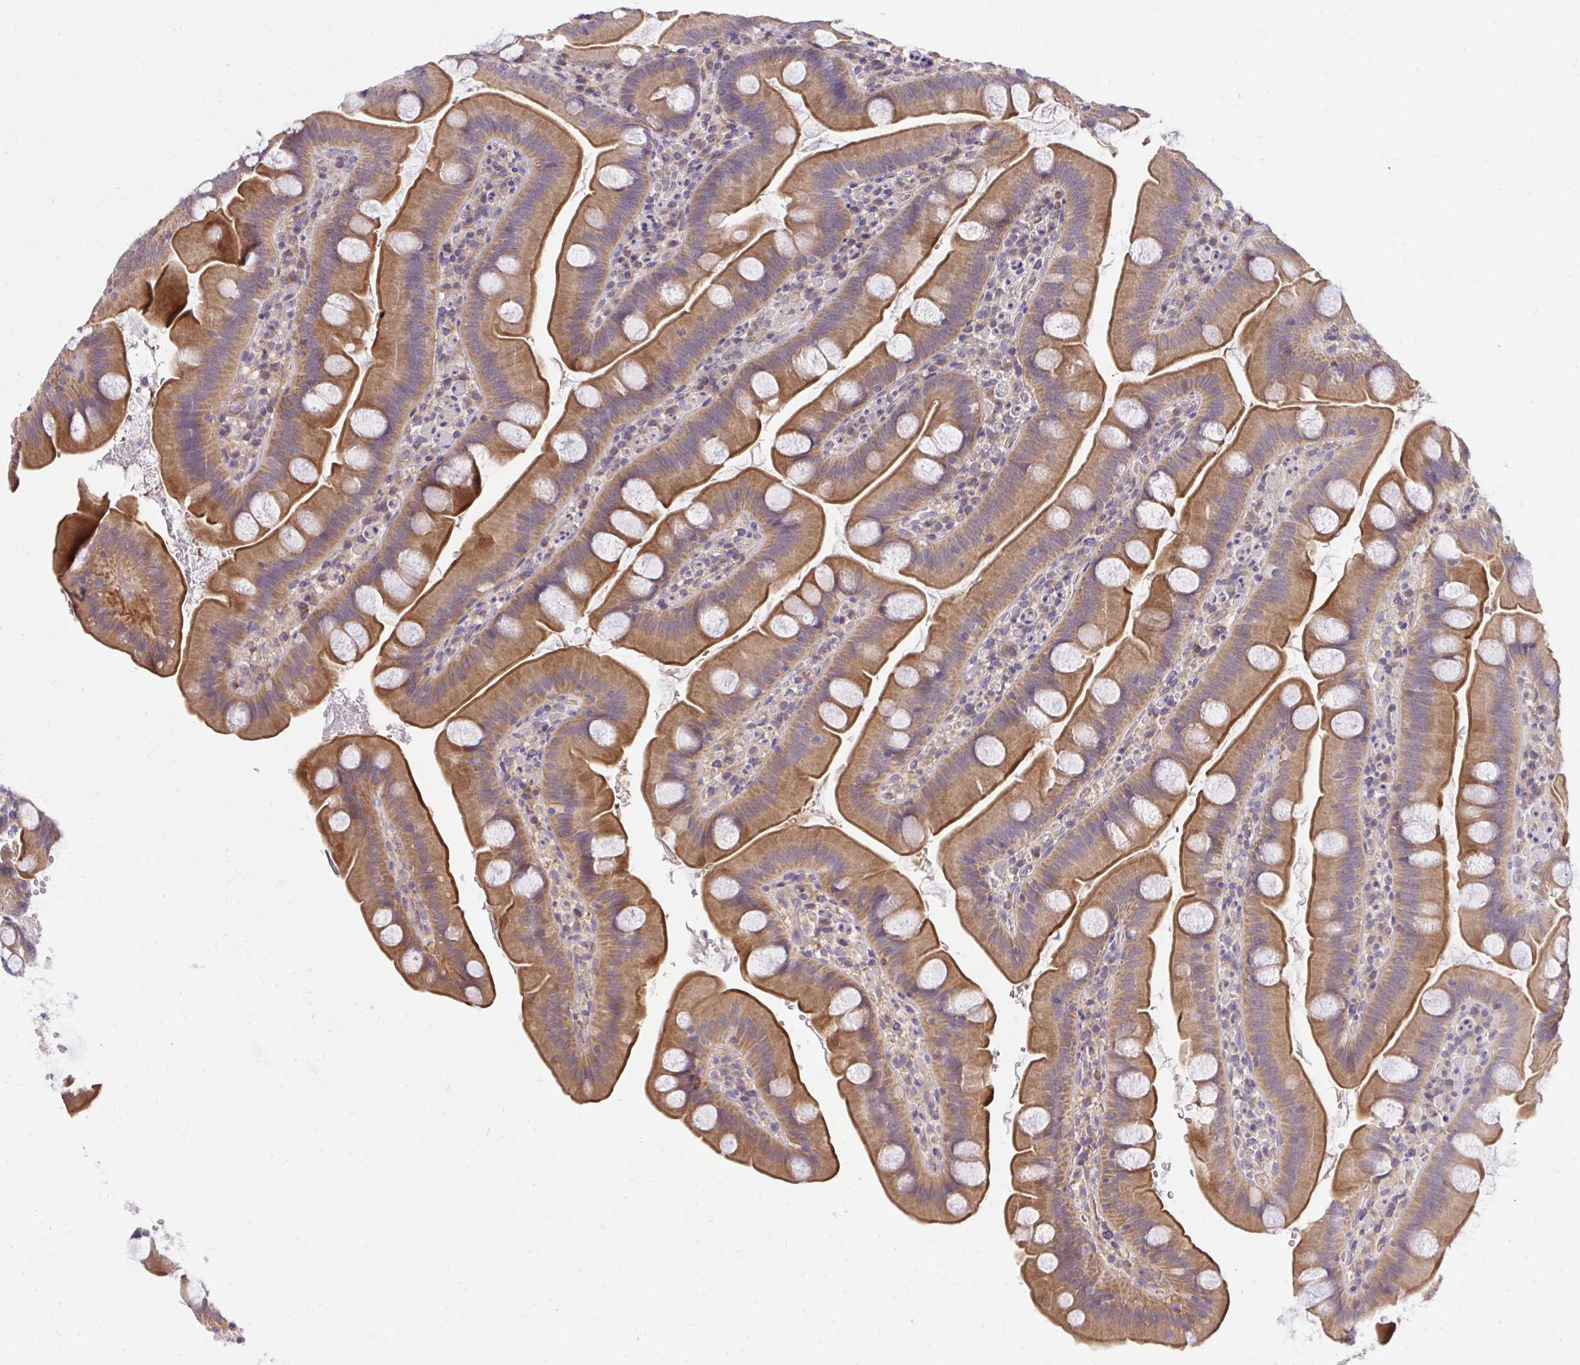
{"staining": {"intensity": "moderate", "quantity": ">75%", "location": "cytoplasmic/membranous"}, "tissue": "small intestine", "cell_type": "Glandular cells", "image_type": "normal", "snomed": [{"axis": "morphology", "description": "Normal tissue, NOS"}, {"axis": "topography", "description": "Small intestine"}], "caption": "Immunohistochemical staining of benign small intestine shows >75% levels of moderate cytoplasmic/membranous protein expression in about >75% of glandular cells.", "gene": "C19orf54", "patient": {"sex": "female", "age": 68}}